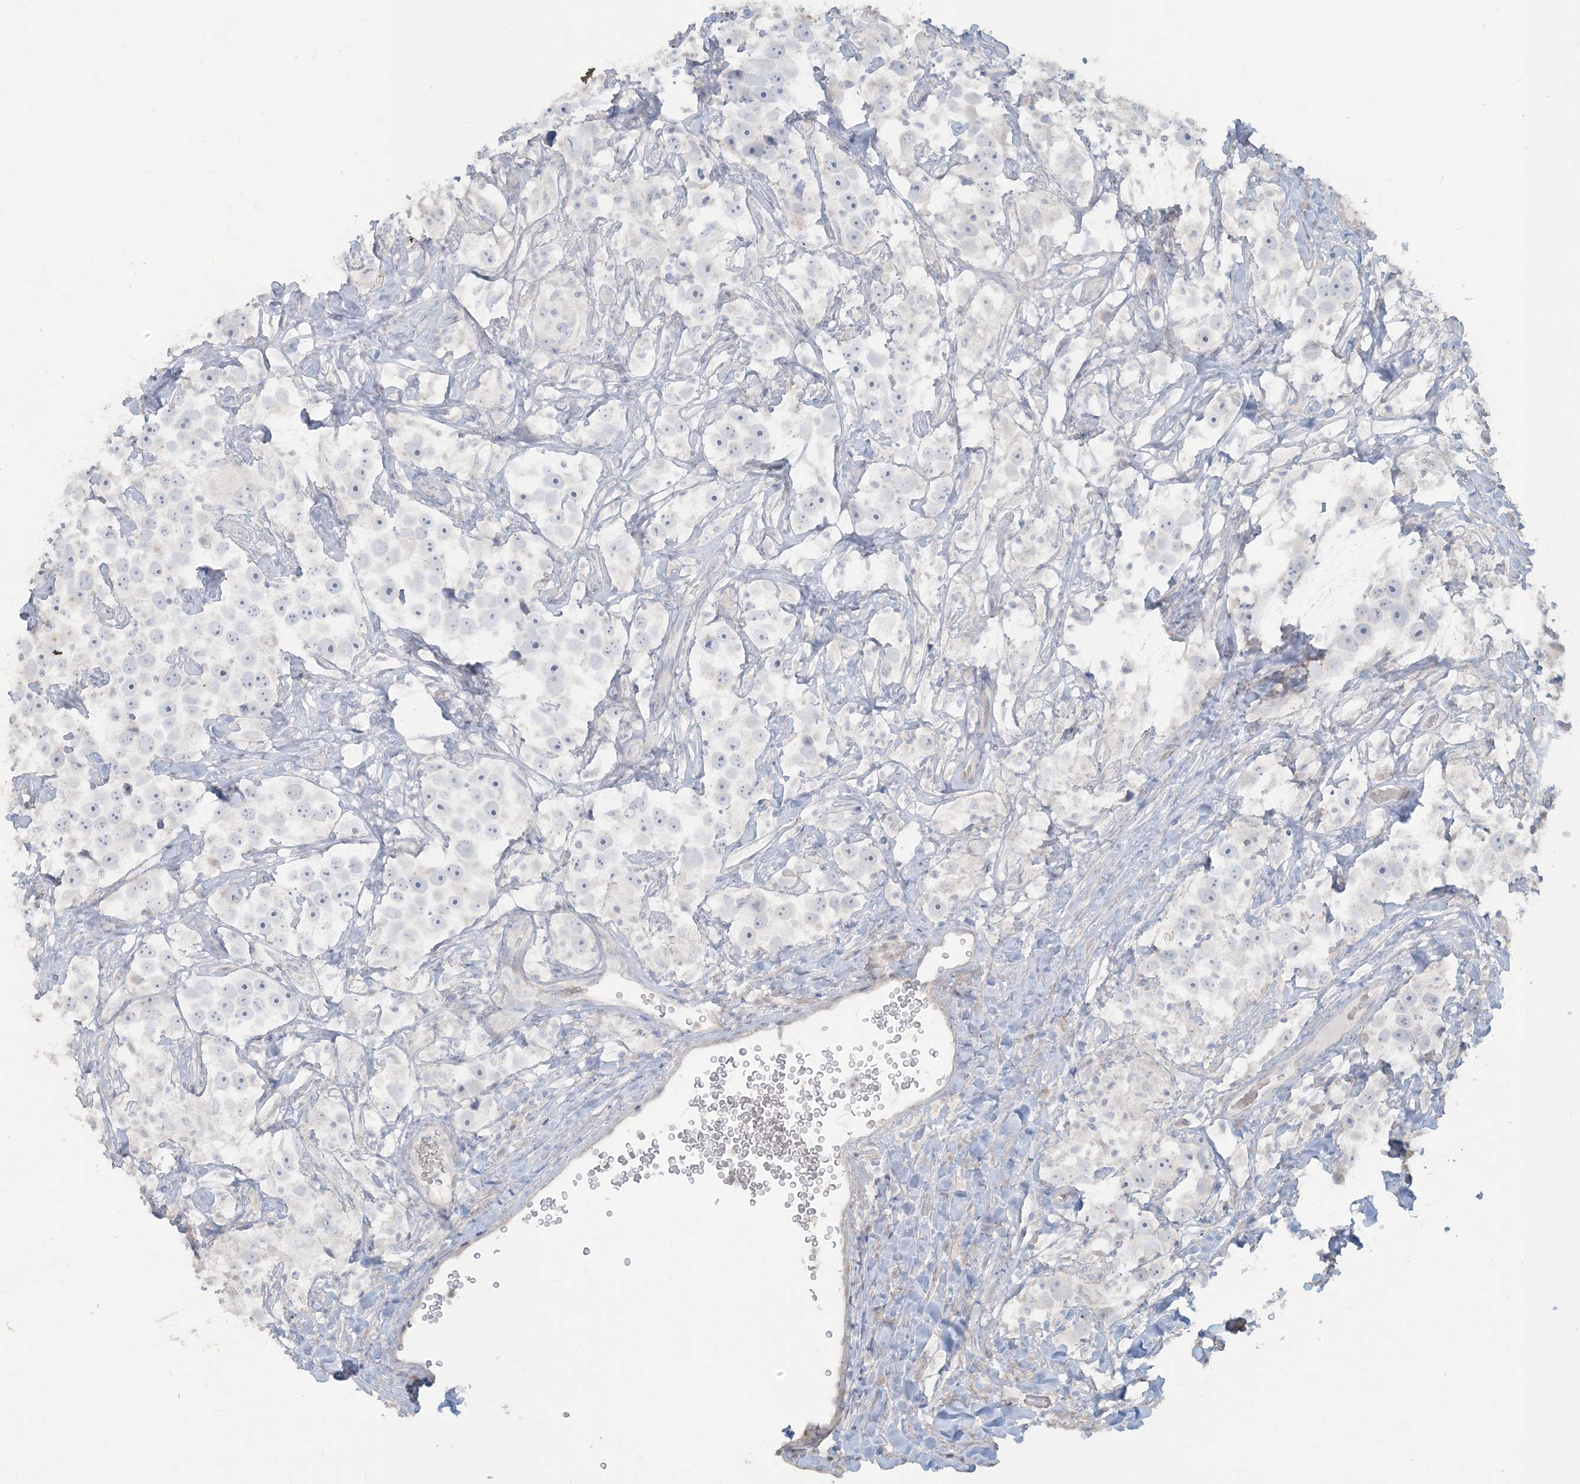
{"staining": {"intensity": "negative", "quantity": "none", "location": "none"}, "tissue": "testis cancer", "cell_type": "Tumor cells", "image_type": "cancer", "snomed": [{"axis": "morphology", "description": "Seminoma, NOS"}, {"axis": "topography", "description": "Testis"}], "caption": "An IHC micrograph of seminoma (testis) is shown. There is no staining in tumor cells of seminoma (testis). The staining is performed using DAB (3,3'-diaminobenzidine) brown chromogen with nuclei counter-stained in using hematoxylin.", "gene": "NPHS2", "patient": {"sex": "male", "age": 49}}